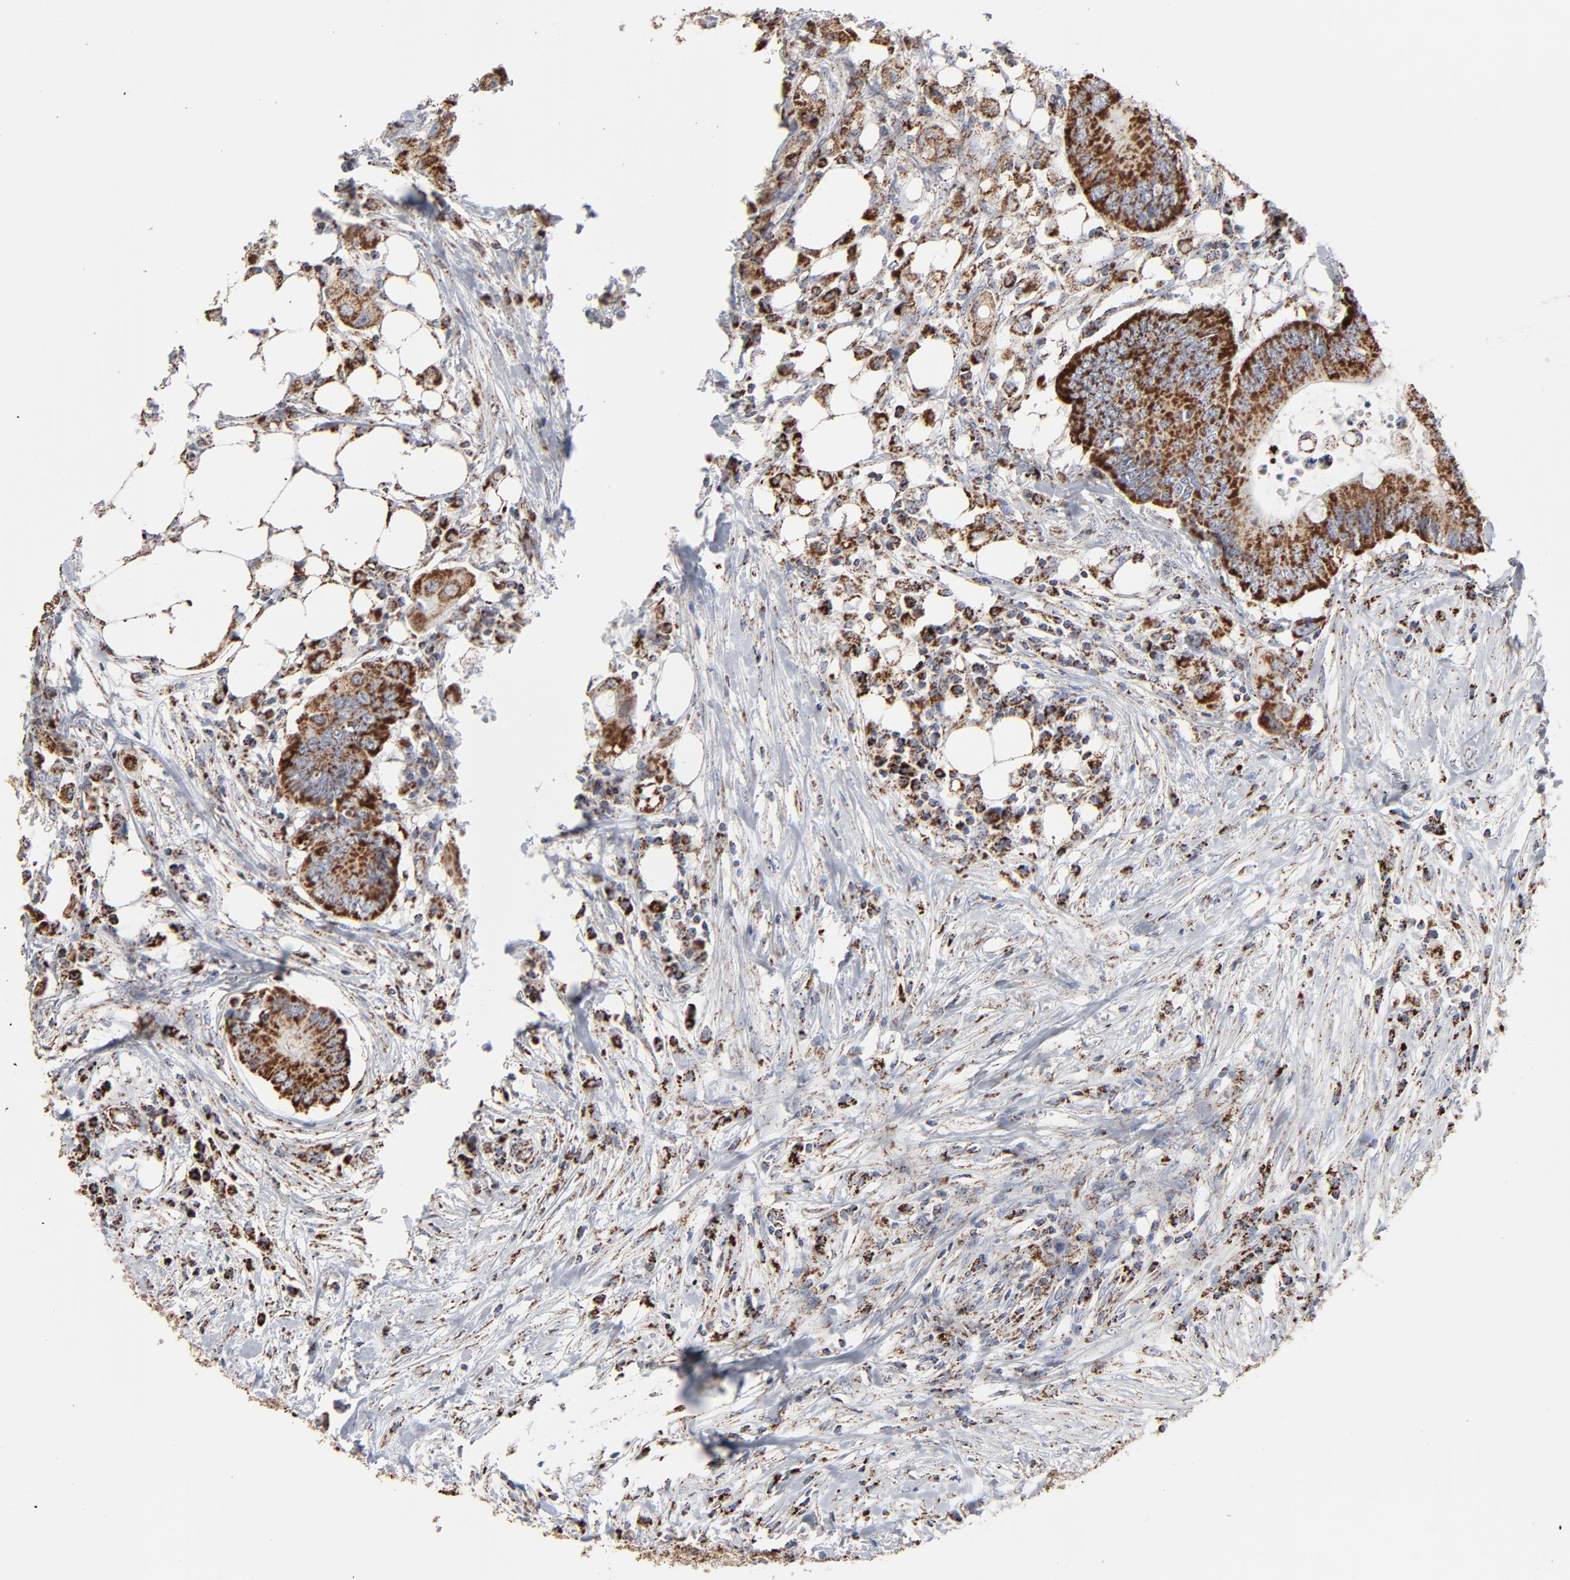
{"staining": {"intensity": "strong", "quantity": ">75%", "location": "cytoplasmic/membranous"}, "tissue": "colorectal cancer", "cell_type": "Tumor cells", "image_type": "cancer", "snomed": [{"axis": "morphology", "description": "Adenocarcinoma, NOS"}, {"axis": "topography", "description": "Colon"}], "caption": "Colorectal cancer stained with immunohistochemistry (IHC) shows strong cytoplasmic/membranous positivity in about >75% of tumor cells.", "gene": "UQCRC1", "patient": {"sex": "male", "age": 71}}